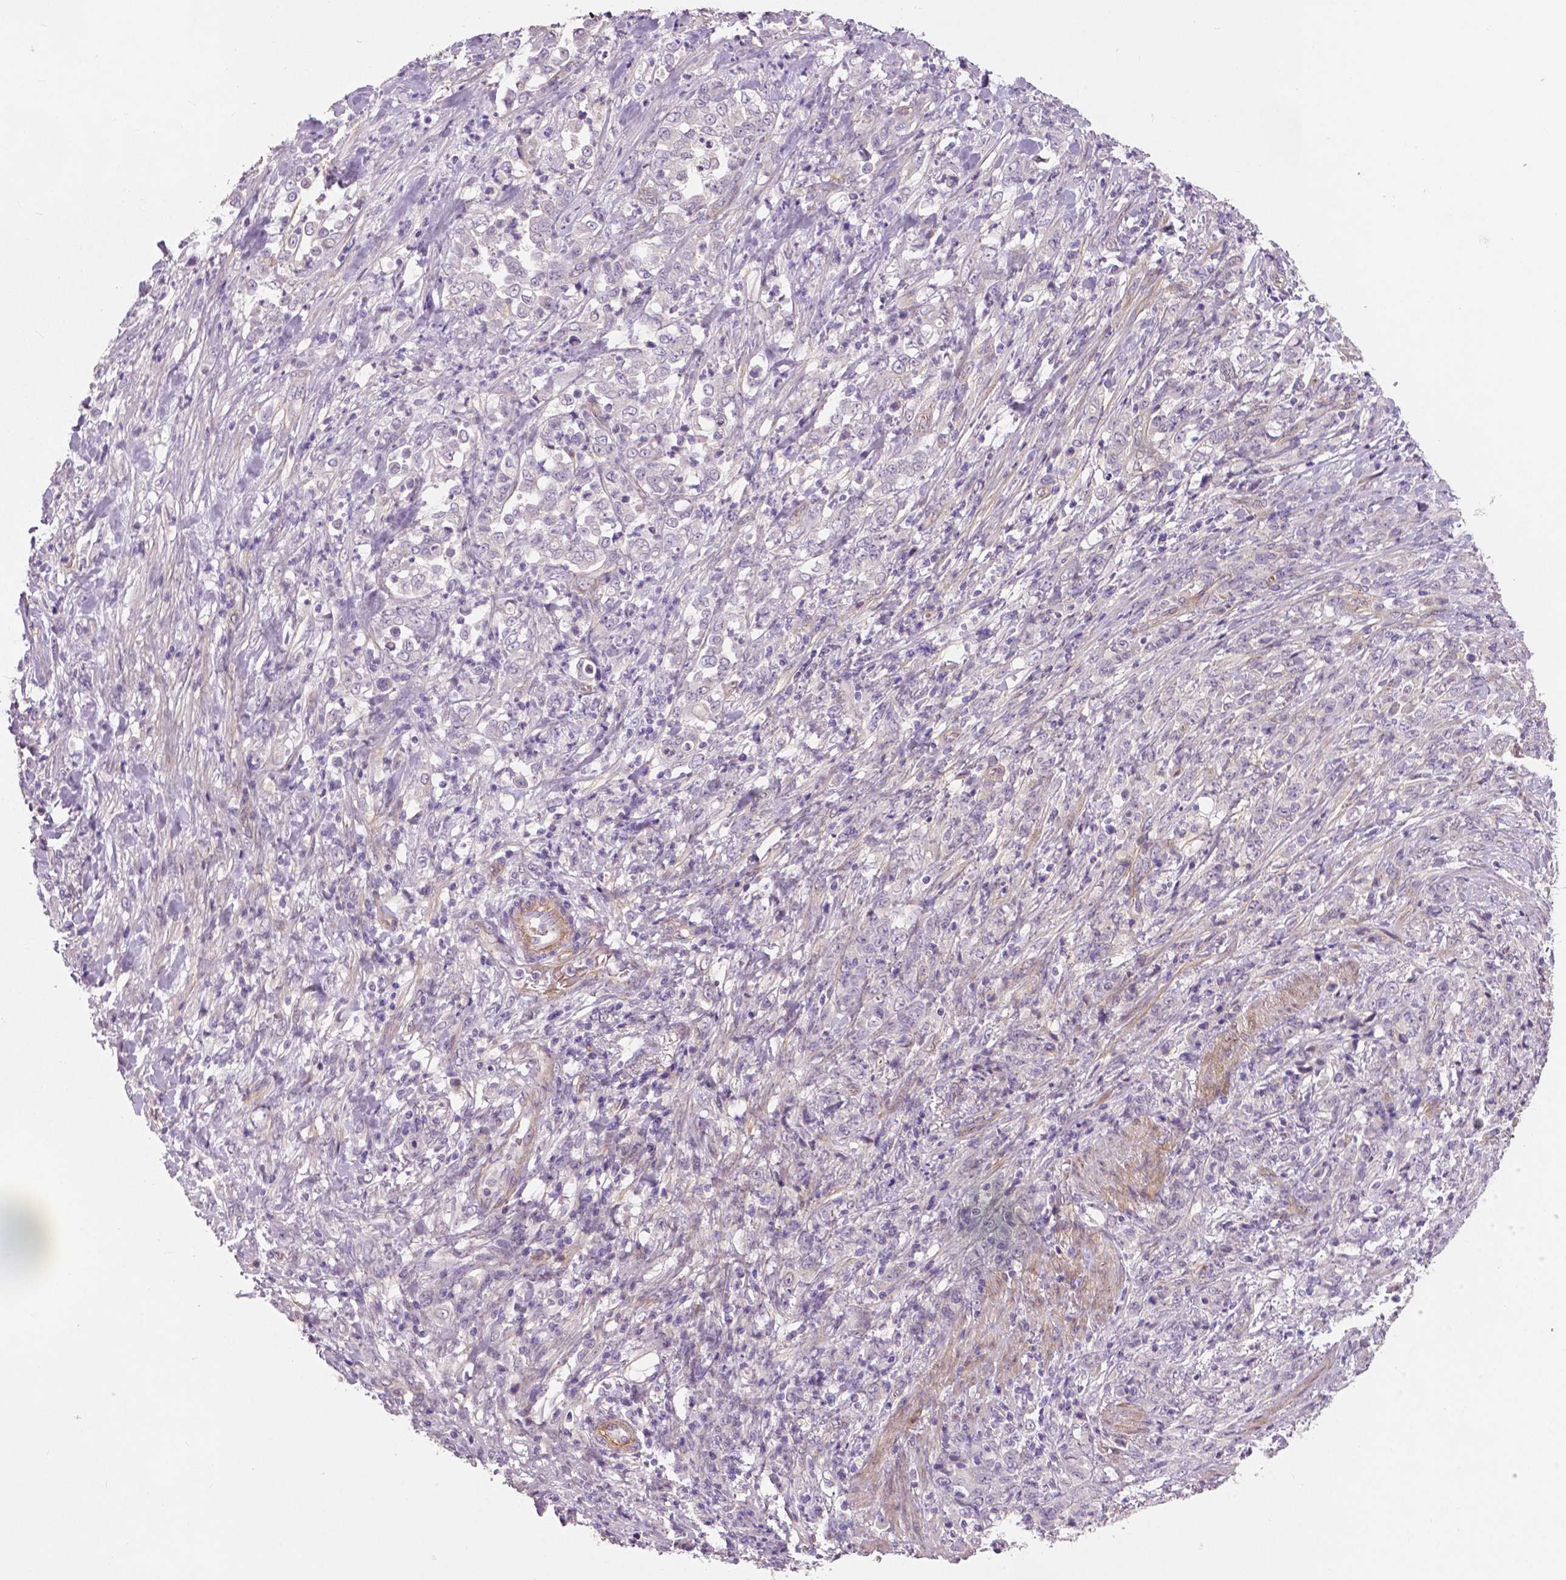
{"staining": {"intensity": "negative", "quantity": "none", "location": "none"}, "tissue": "stomach cancer", "cell_type": "Tumor cells", "image_type": "cancer", "snomed": [{"axis": "morphology", "description": "Adenocarcinoma, NOS"}, {"axis": "topography", "description": "Stomach"}], "caption": "Protein analysis of stomach cancer exhibits no significant expression in tumor cells.", "gene": "FLT1", "patient": {"sex": "female", "age": 79}}